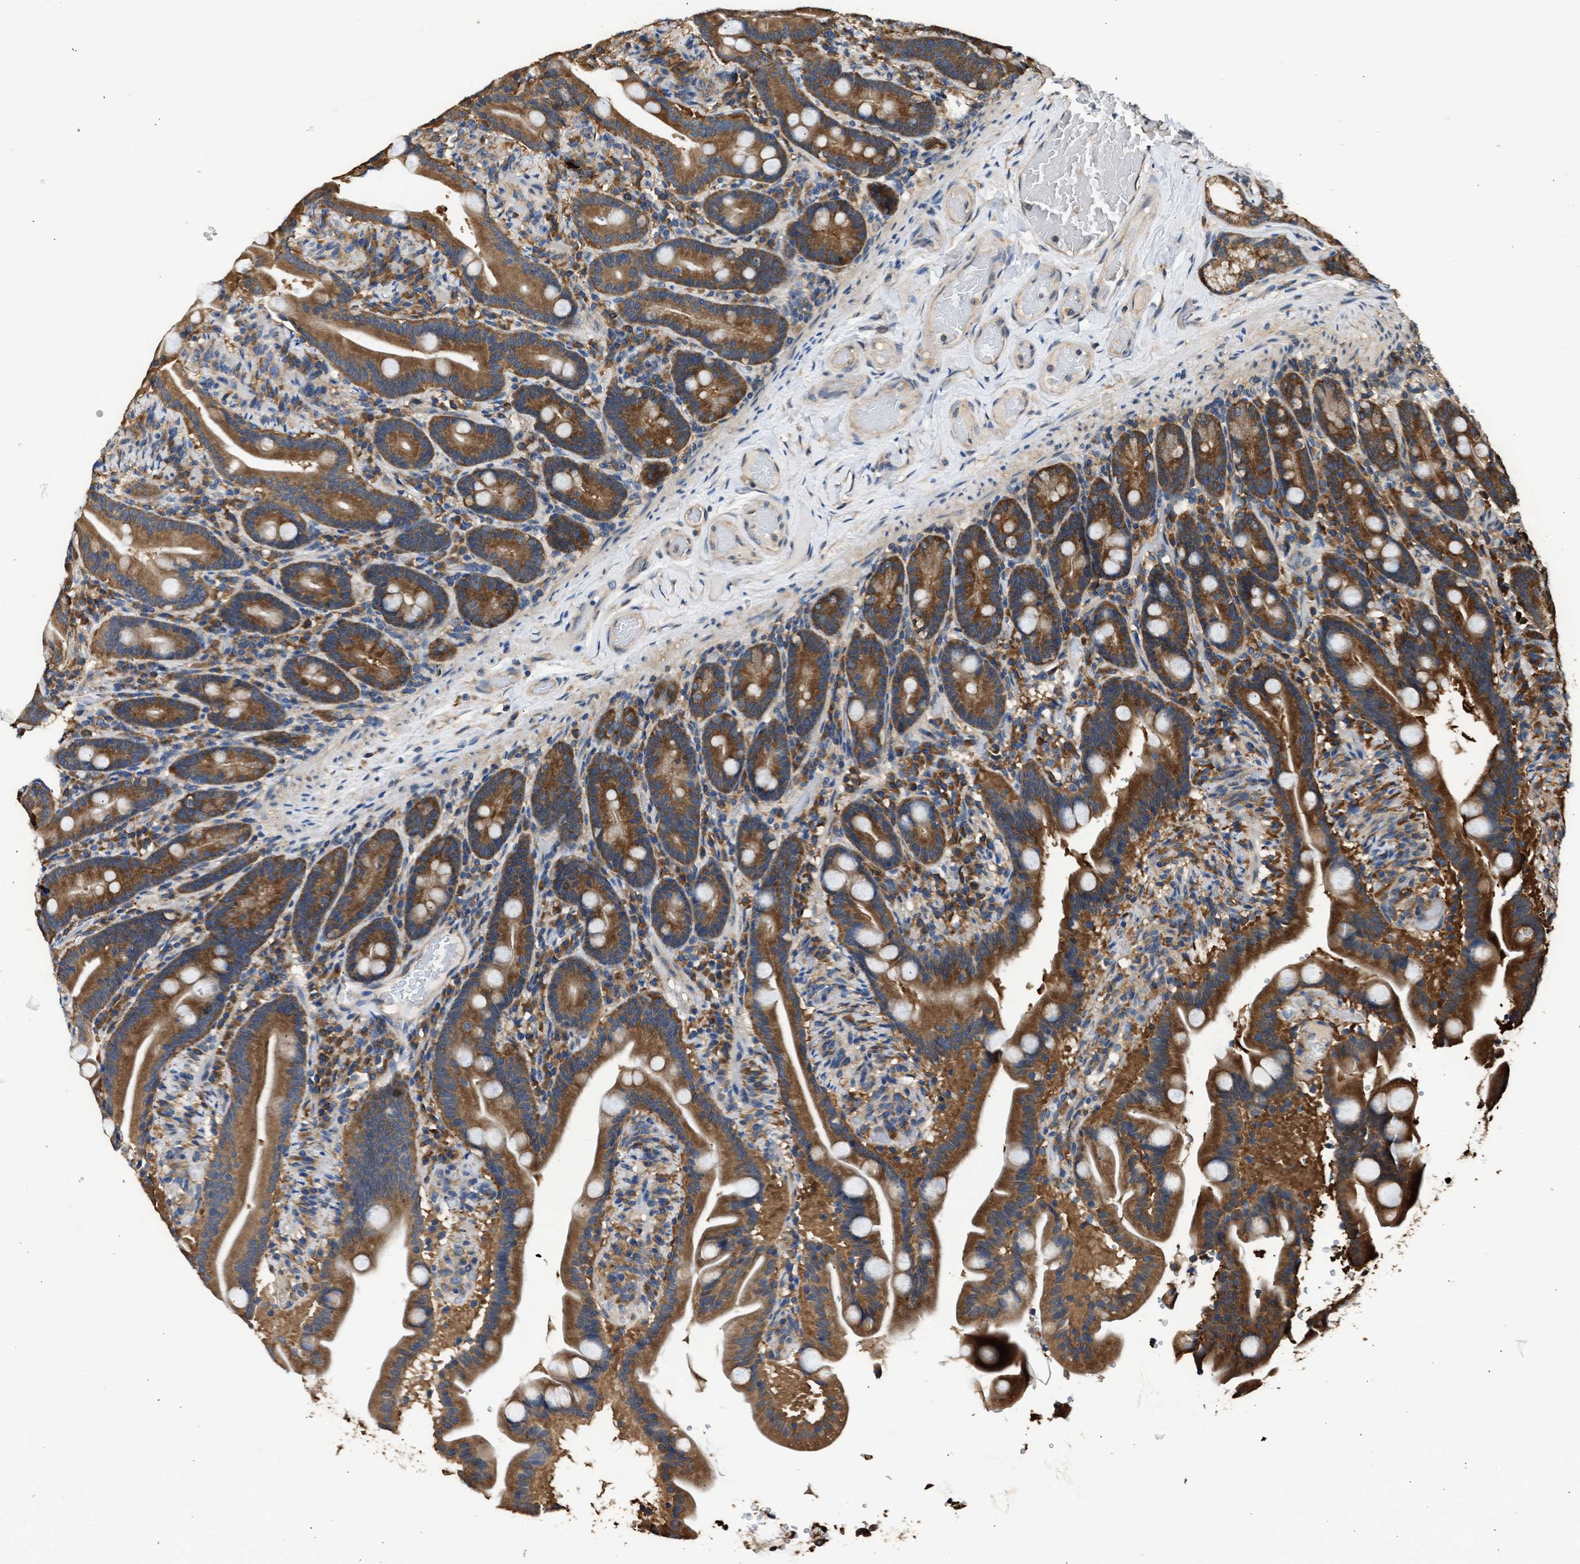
{"staining": {"intensity": "strong", "quantity": ">75%", "location": "cytoplasmic/membranous"}, "tissue": "duodenum", "cell_type": "Glandular cells", "image_type": "normal", "snomed": [{"axis": "morphology", "description": "Normal tissue, NOS"}, {"axis": "topography", "description": "Duodenum"}], "caption": "Immunohistochemistry (IHC) photomicrograph of unremarkable duodenum stained for a protein (brown), which exhibits high levels of strong cytoplasmic/membranous expression in about >75% of glandular cells.", "gene": "SLC36A4", "patient": {"sex": "male", "age": 54}}